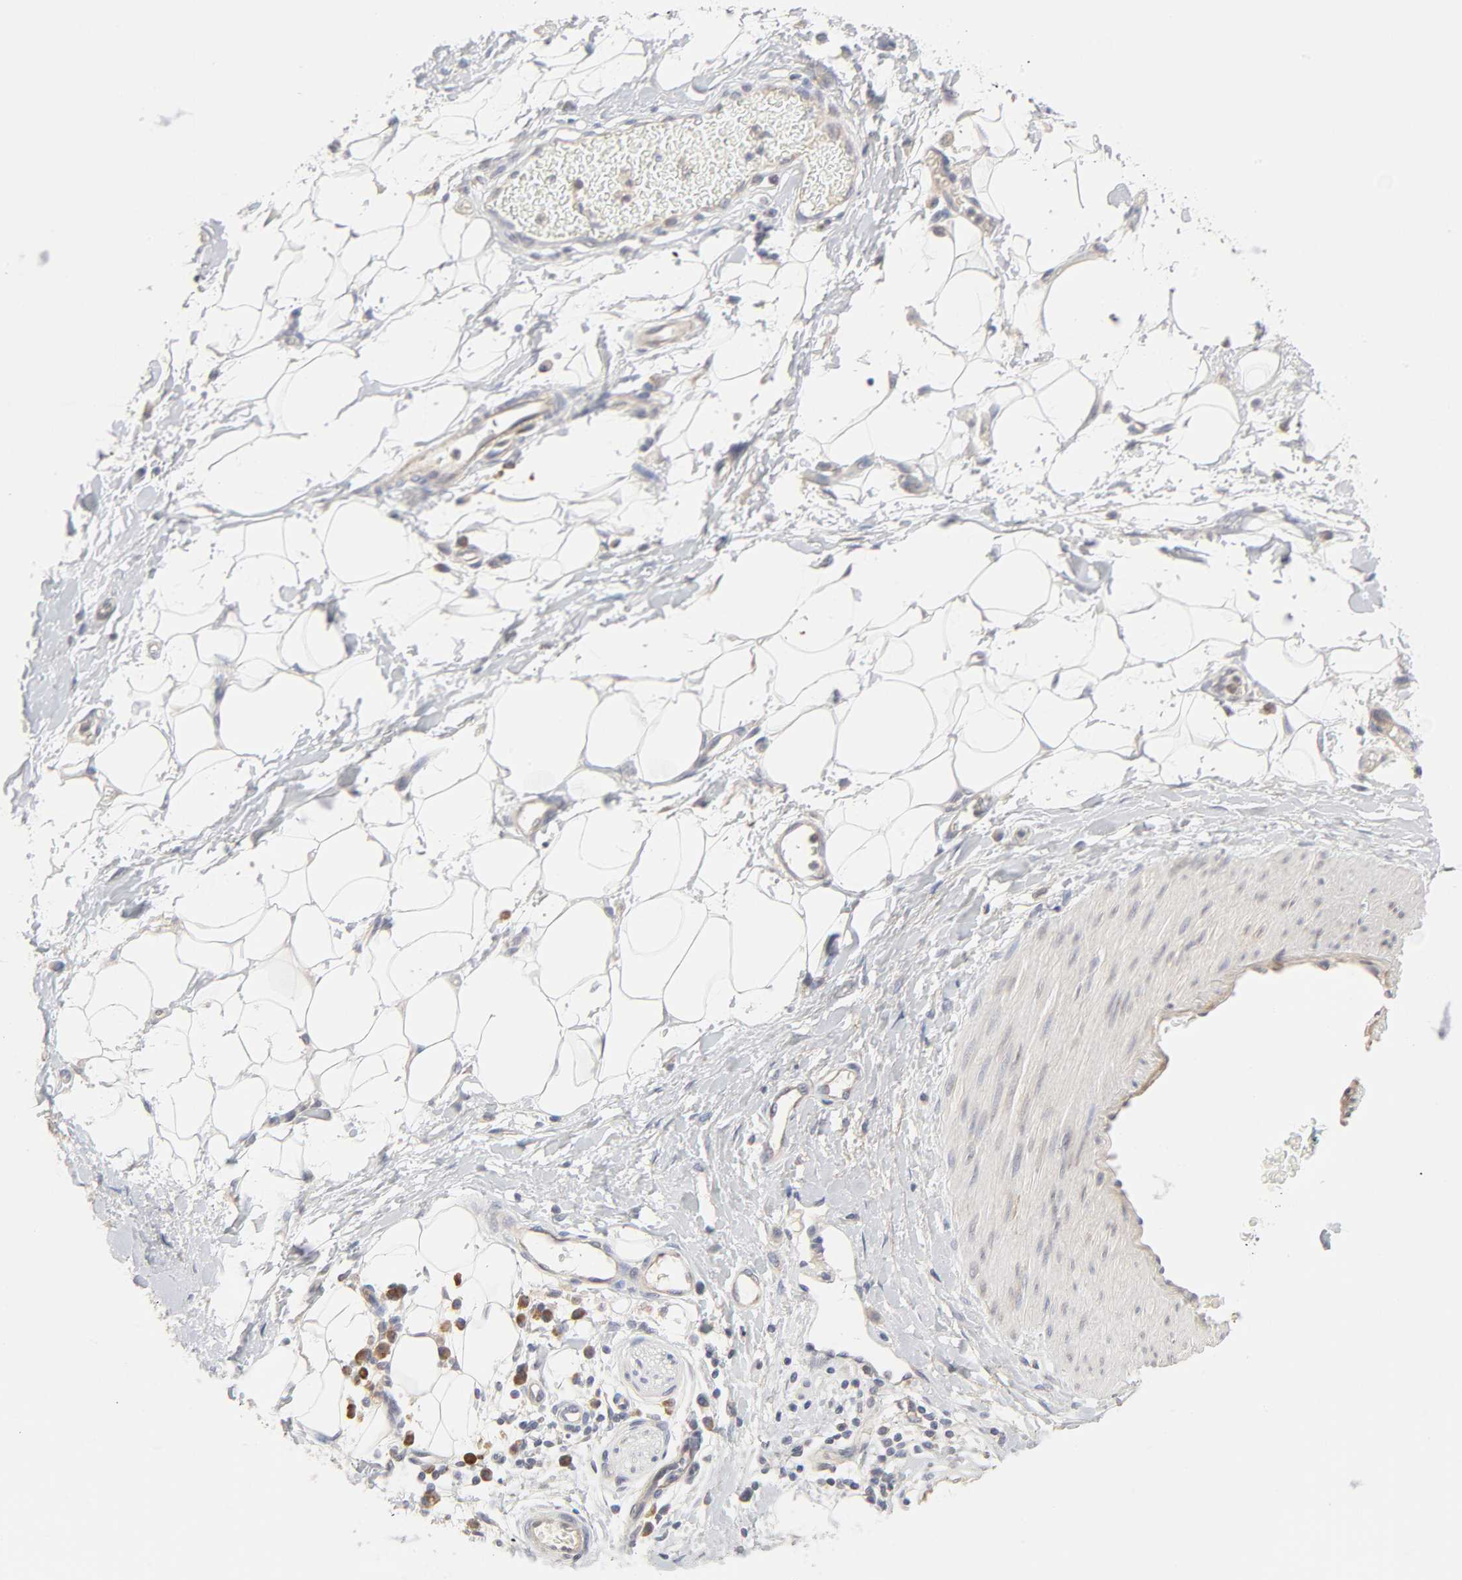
{"staining": {"intensity": "weak", "quantity": ">75%", "location": "cytoplasmic/membranous"}, "tissue": "adipose tissue", "cell_type": "Adipocytes", "image_type": "normal", "snomed": [{"axis": "morphology", "description": "Normal tissue, NOS"}, {"axis": "morphology", "description": "Urothelial carcinoma, High grade"}, {"axis": "topography", "description": "Vascular tissue"}, {"axis": "topography", "description": "Urinary bladder"}], "caption": "Immunohistochemical staining of normal adipose tissue exhibits >75% levels of weak cytoplasmic/membranous protein staining in about >75% of adipocytes. (DAB IHC with brightfield microscopy, high magnification).", "gene": "IL4R", "patient": {"sex": "female", "age": 56}}